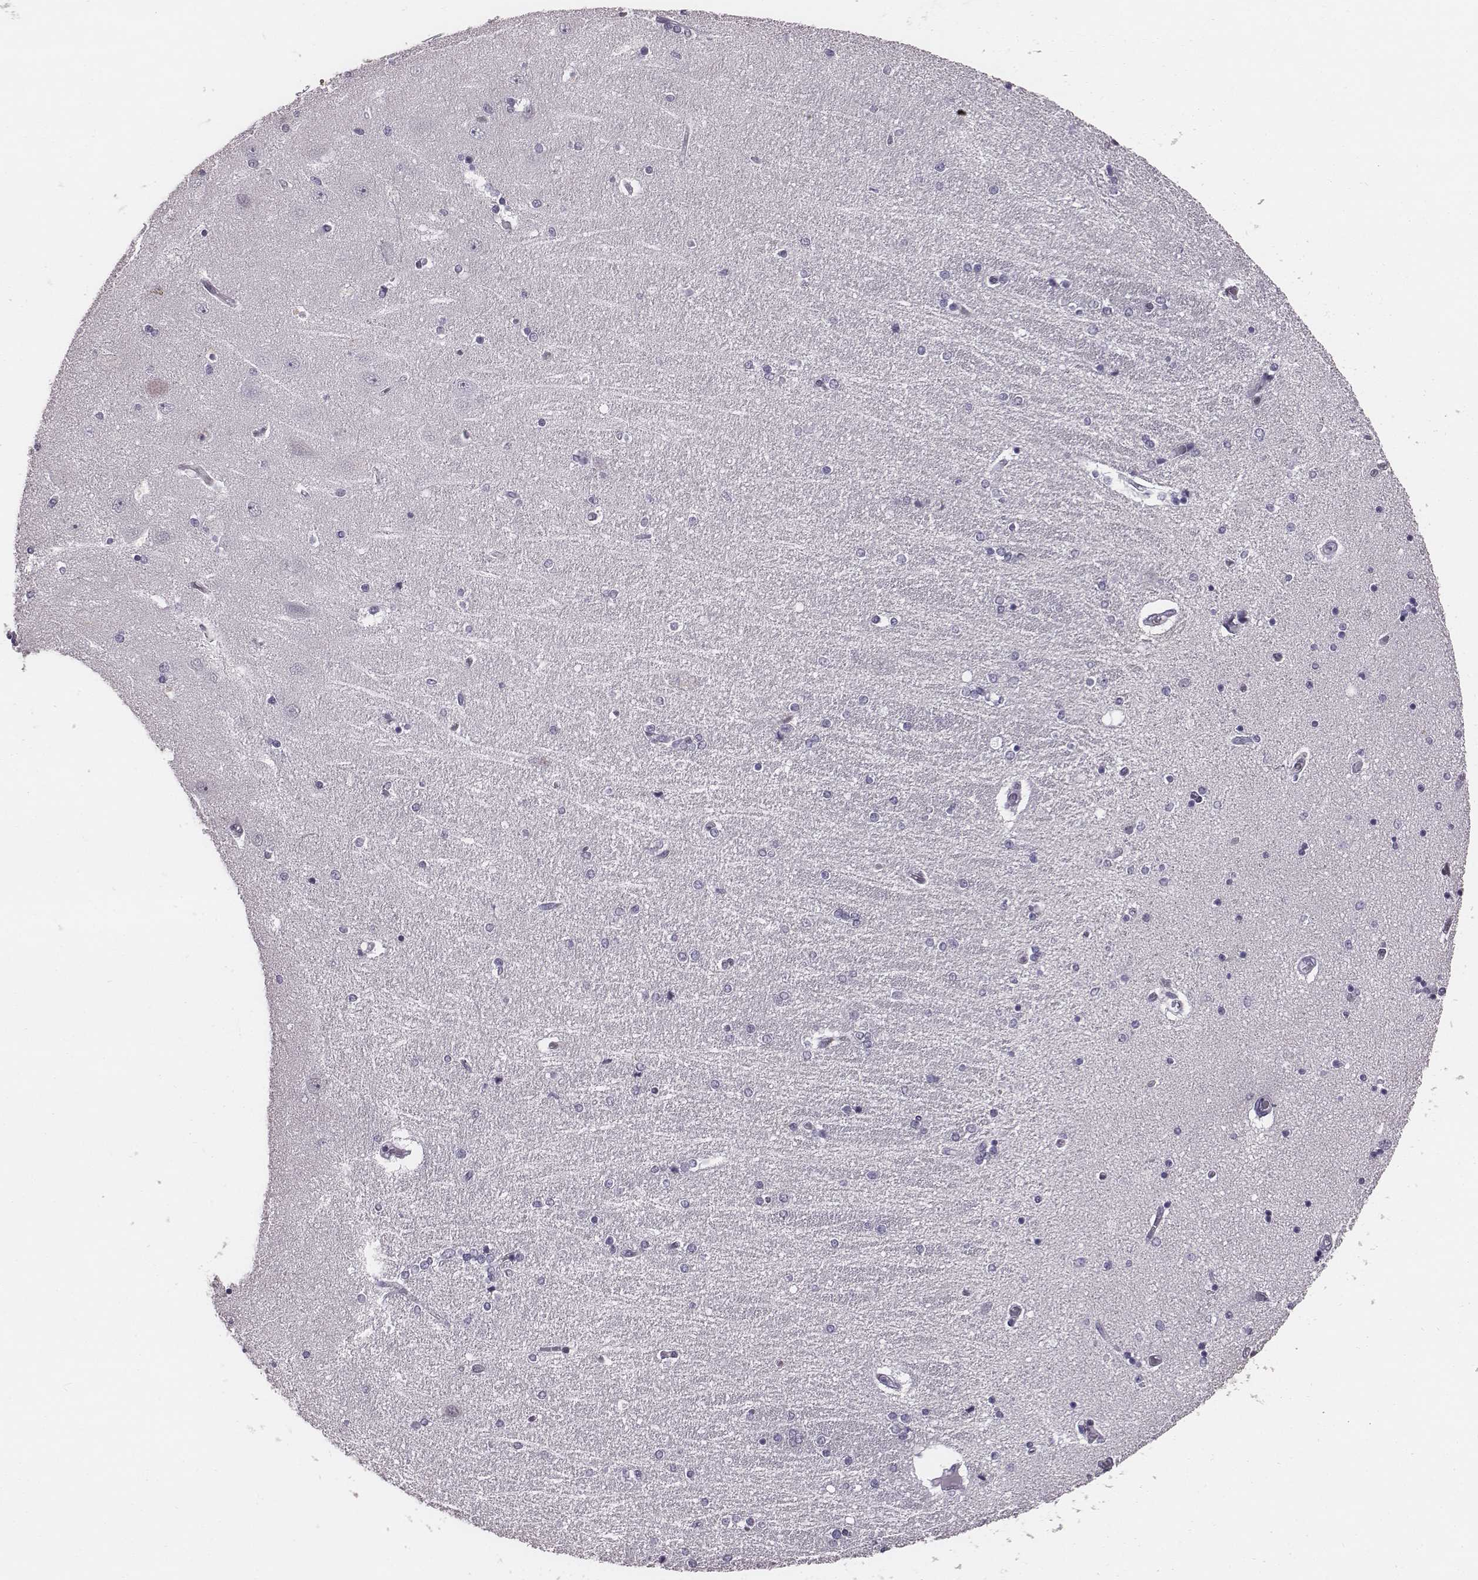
{"staining": {"intensity": "negative", "quantity": "none", "location": "none"}, "tissue": "hippocampus", "cell_type": "Glial cells", "image_type": "normal", "snomed": [{"axis": "morphology", "description": "Normal tissue, NOS"}, {"axis": "topography", "description": "Hippocampus"}], "caption": "This is an immunohistochemistry histopathology image of unremarkable human hippocampus. There is no positivity in glial cells.", "gene": "ENSG00000284762", "patient": {"sex": "female", "age": 54}}